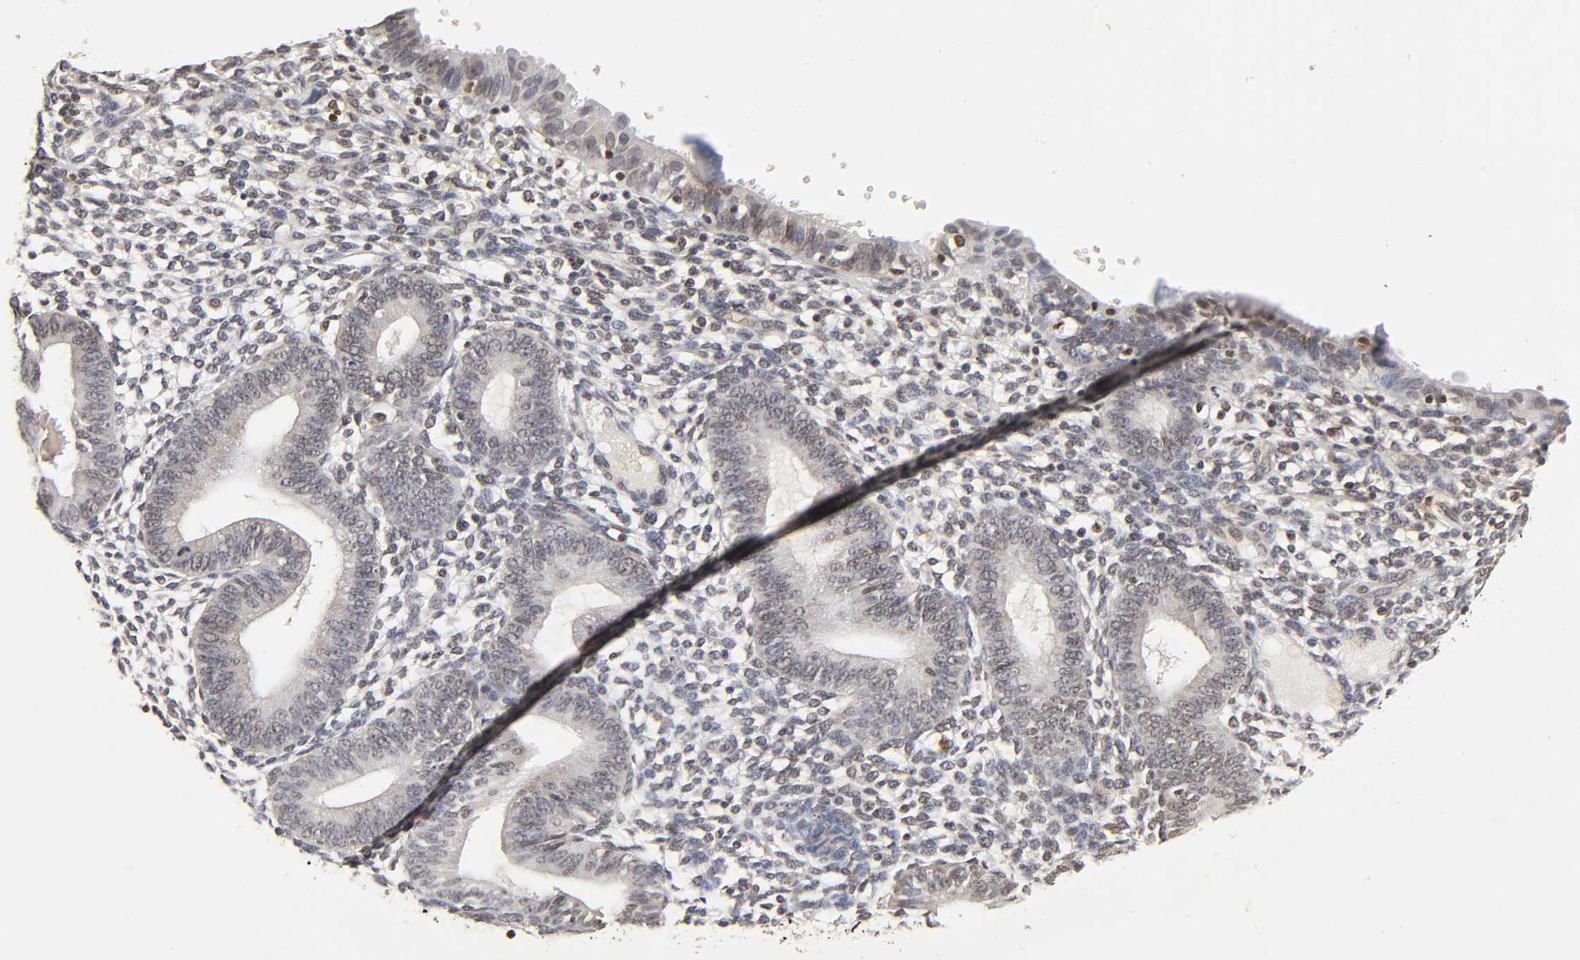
{"staining": {"intensity": "weak", "quantity": ">75%", "location": "nuclear"}, "tissue": "endometrium", "cell_type": "Cells in endometrial stroma", "image_type": "normal", "snomed": [{"axis": "morphology", "description": "Normal tissue, NOS"}, {"axis": "topography", "description": "Endometrium"}], "caption": "Normal endometrium was stained to show a protein in brown. There is low levels of weak nuclear staining in about >75% of cells in endometrial stroma. (DAB (3,3'-diaminobenzidine) = brown stain, brightfield microscopy at high magnification).", "gene": "ZNF473", "patient": {"sex": "female", "age": 61}}